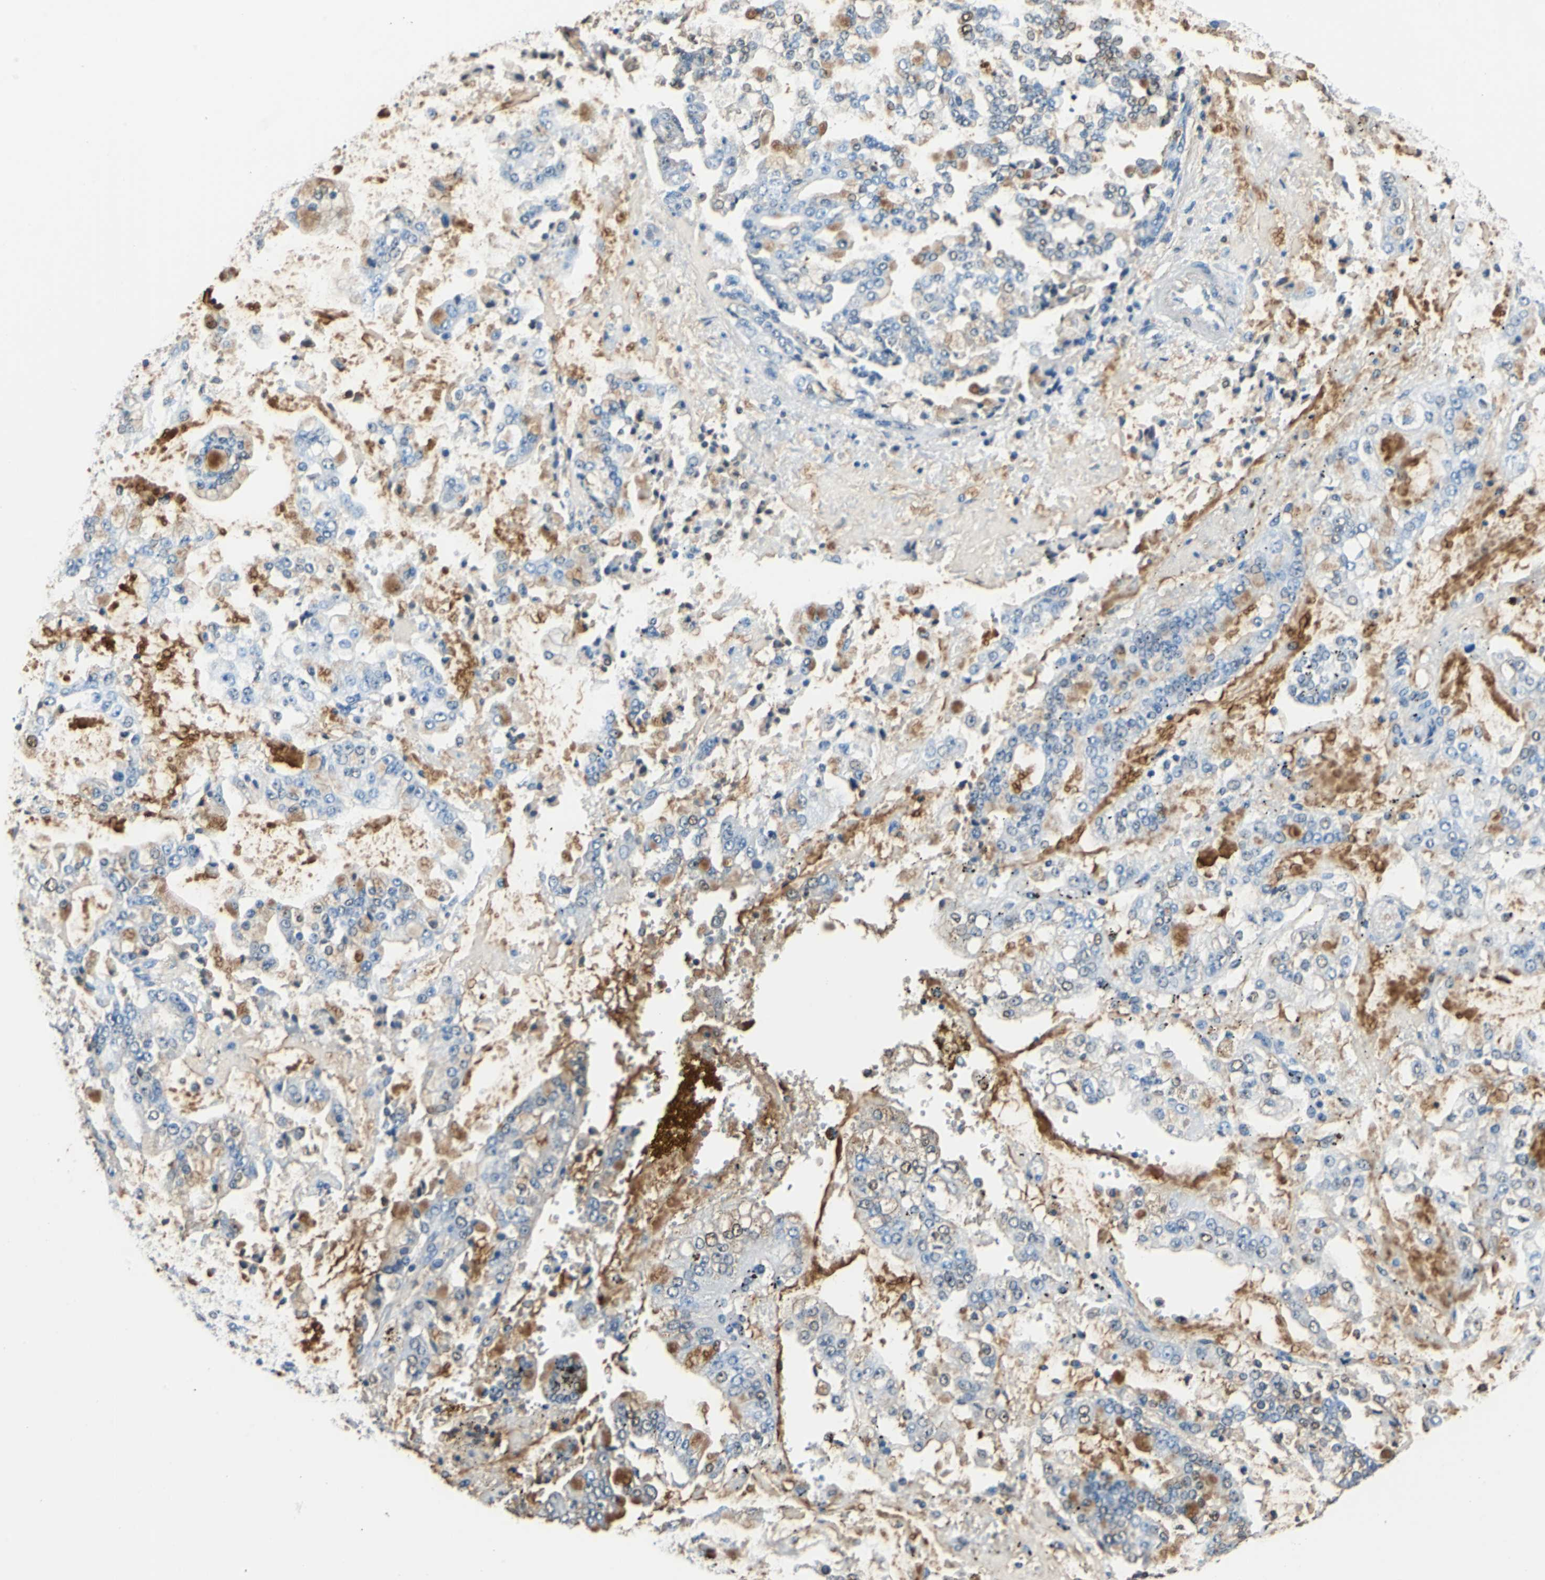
{"staining": {"intensity": "moderate", "quantity": "25%-75%", "location": "cytoplasmic/membranous,nuclear"}, "tissue": "stomach cancer", "cell_type": "Tumor cells", "image_type": "cancer", "snomed": [{"axis": "morphology", "description": "Adenocarcinoma, NOS"}, {"axis": "topography", "description": "Stomach"}], "caption": "Protein analysis of stomach adenocarcinoma tissue reveals moderate cytoplasmic/membranous and nuclear expression in approximately 25%-75% of tumor cells.", "gene": "ALB", "patient": {"sex": "male", "age": 76}}